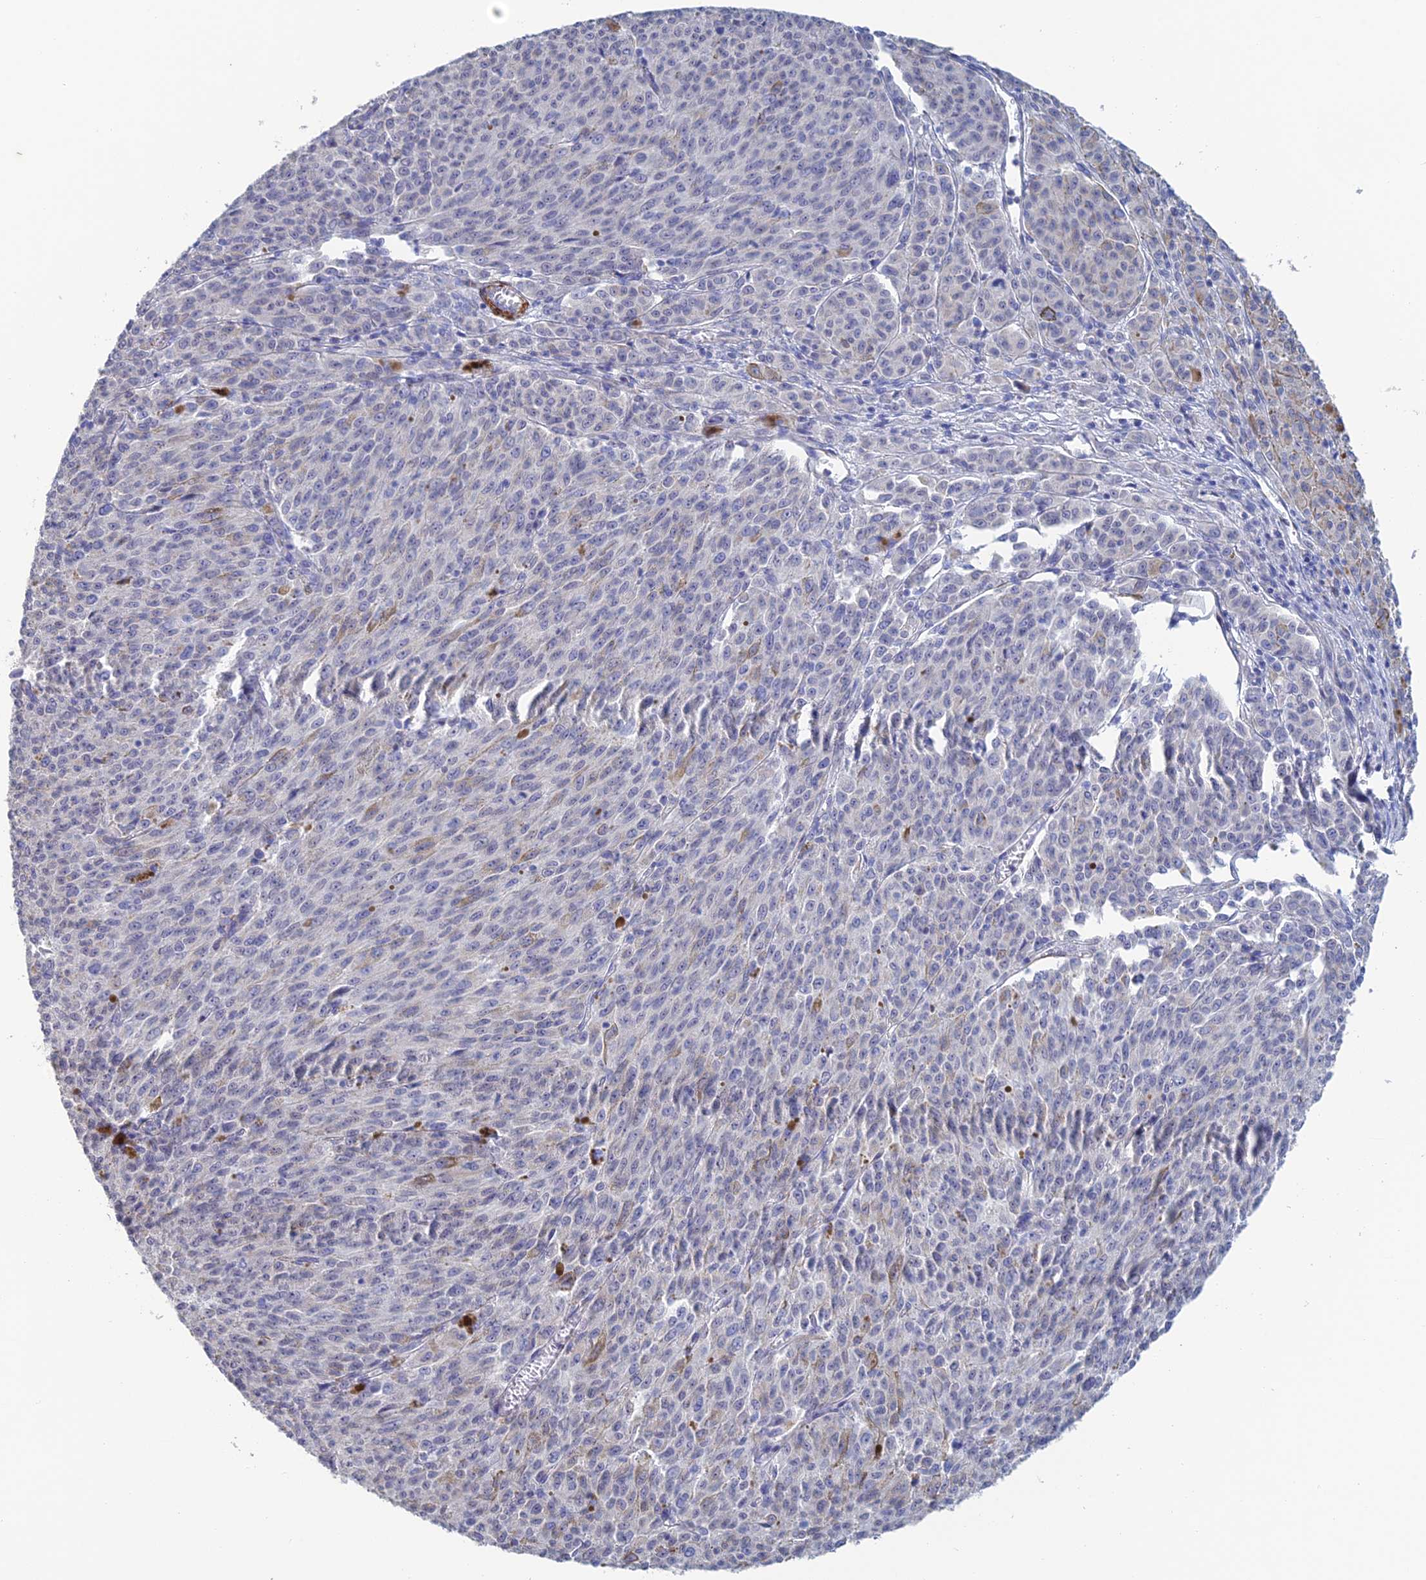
{"staining": {"intensity": "negative", "quantity": "none", "location": "none"}, "tissue": "melanoma", "cell_type": "Tumor cells", "image_type": "cancer", "snomed": [{"axis": "morphology", "description": "Malignant melanoma, NOS"}, {"axis": "topography", "description": "Skin"}], "caption": "This is a photomicrograph of IHC staining of malignant melanoma, which shows no positivity in tumor cells.", "gene": "PCDHA8", "patient": {"sex": "female", "age": 52}}